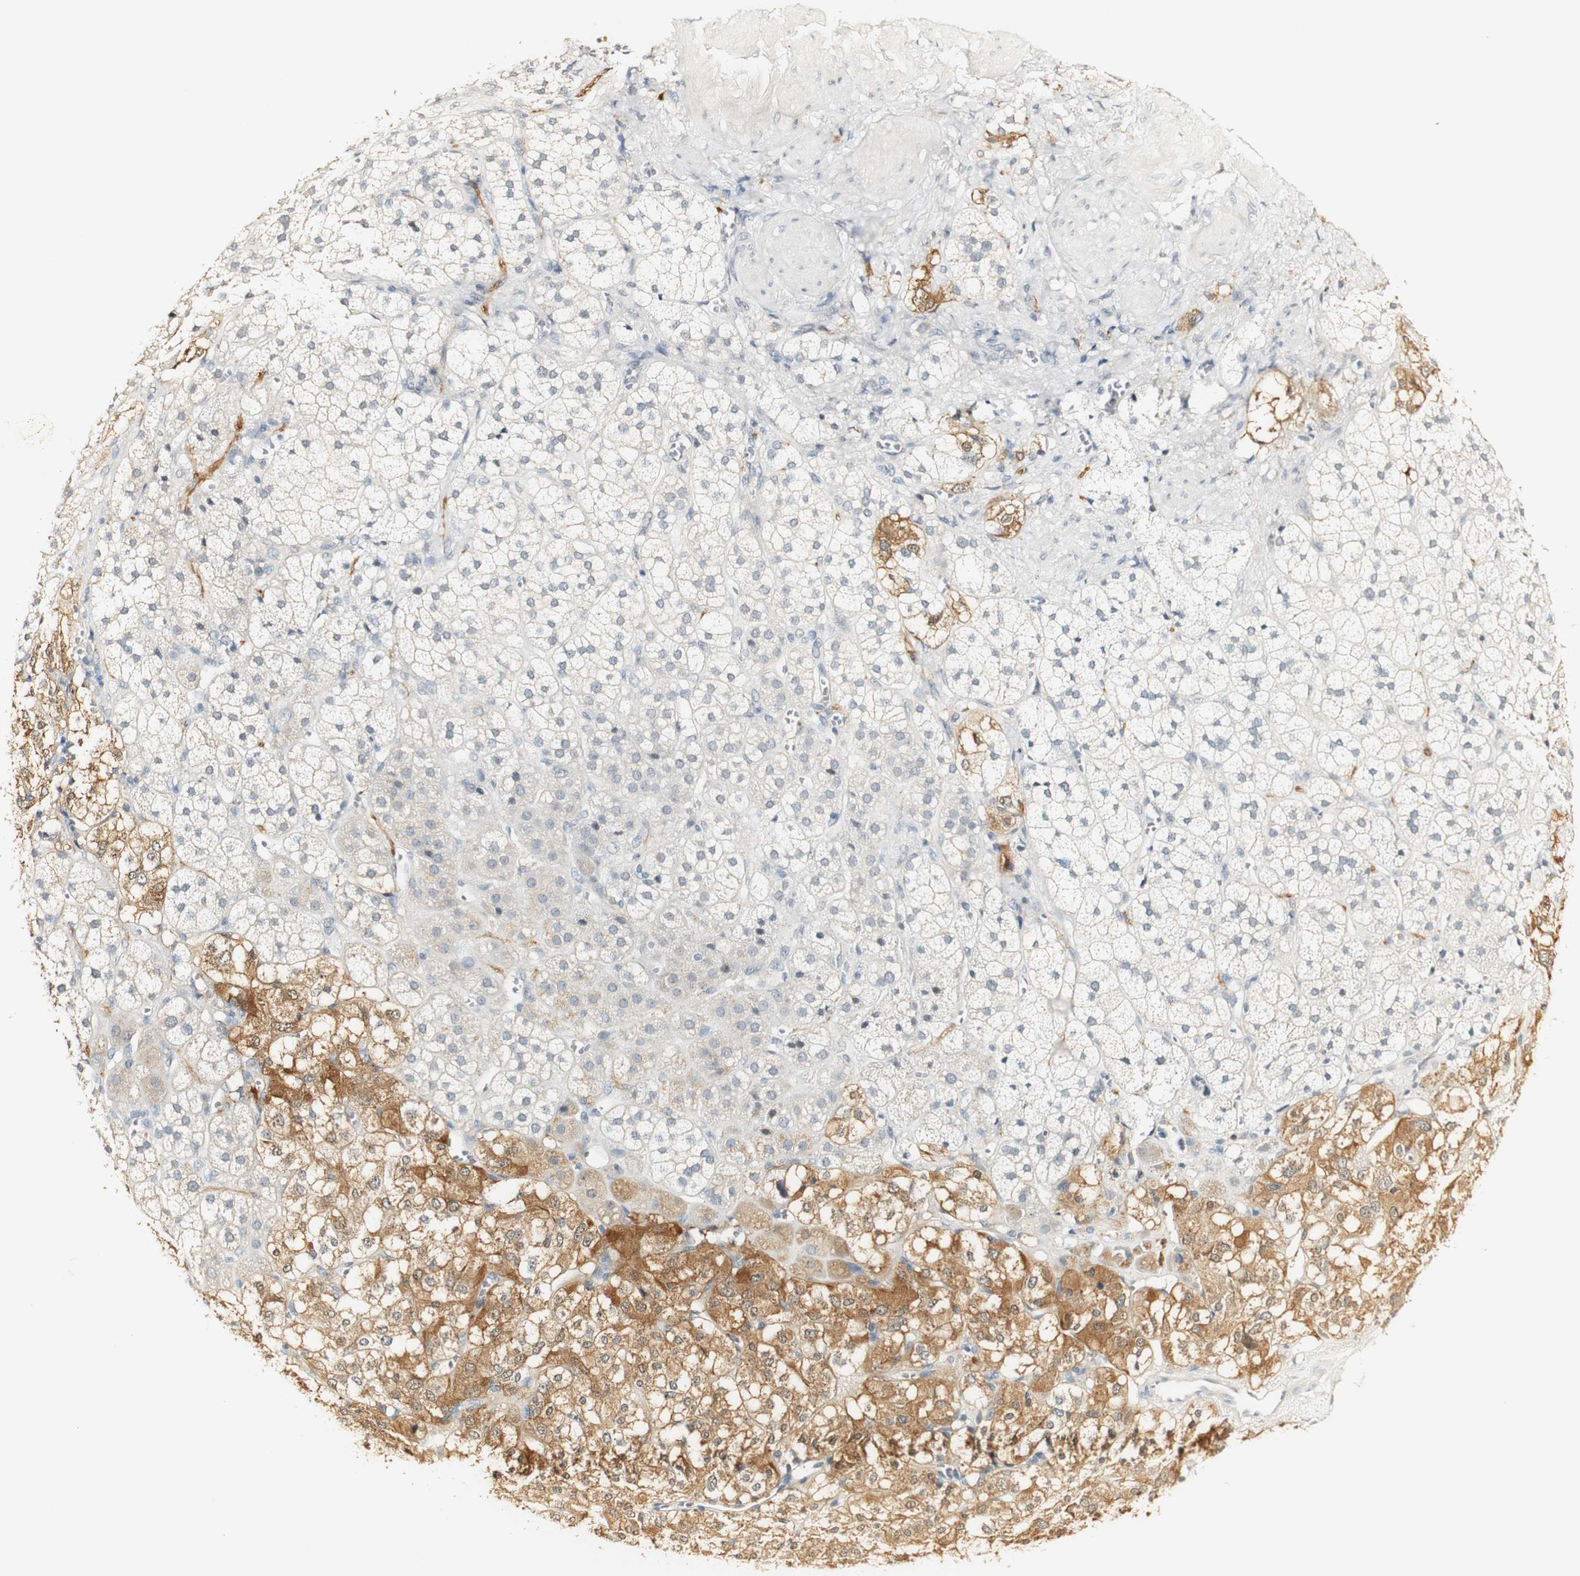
{"staining": {"intensity": "moderate", "quantity": "<25%", "location": "cytoplasmic/membranous"}, "tissue": "adrenal gland", "cell_type": "Glandular cells", "image_type": "normal", "snomed": [{"axis": "morphology", "description": "Normal tissue, NOS"}, {"axis": "topography", "description": "Adrenal gland"}], "caption": "DAB (3,3'-diaminobenzidine) immunohistochemical staining of normal adrenal gland exhibits moderate cytoplasmic/membranous protein staining in about <25% of glandular cells.", "gene": "SYT7", "patient": {"sex": "male", "age": 56}}